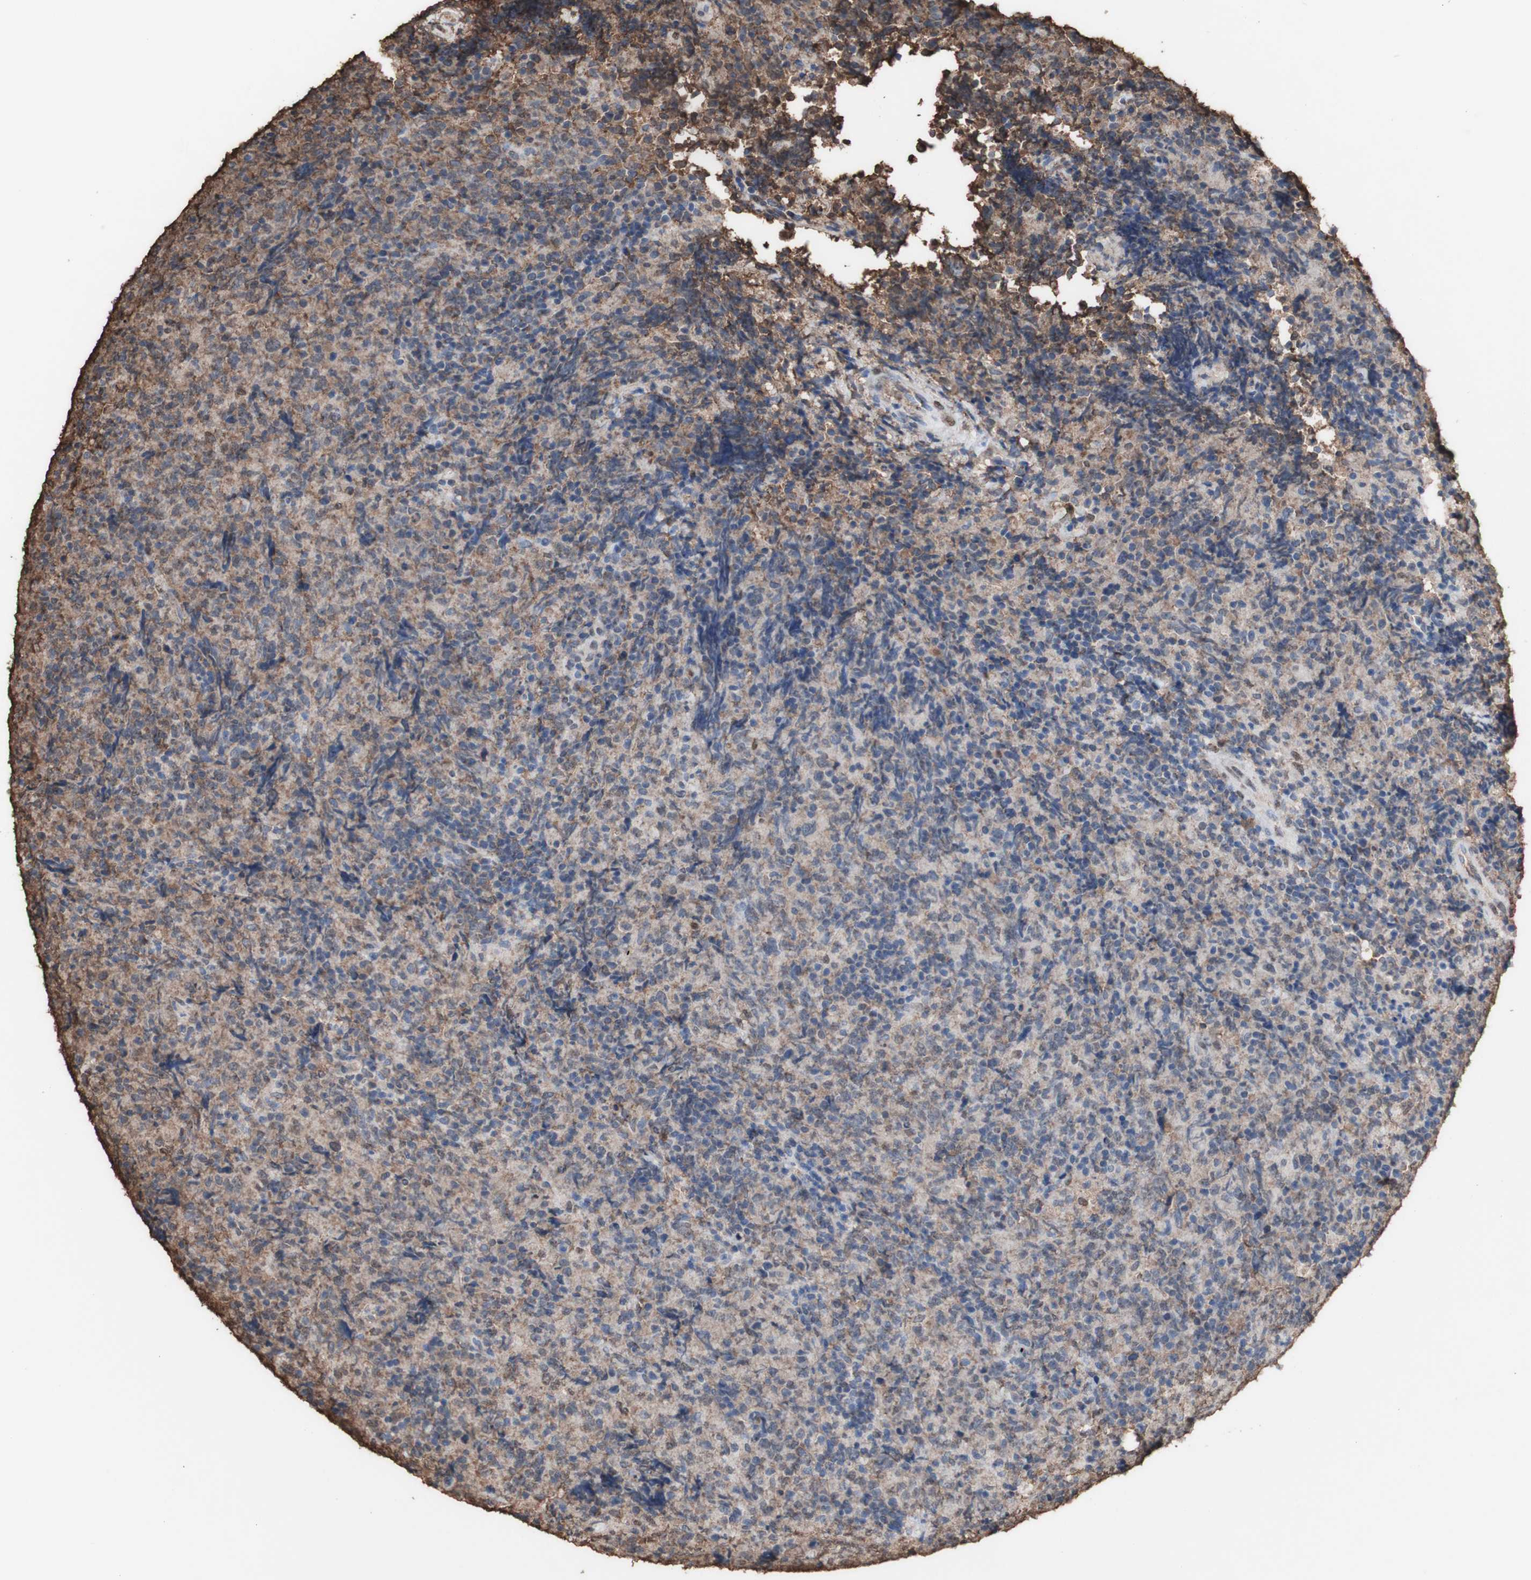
{"staining": {"intensity": "moderate", "quantity": ">75%", "location": "cytoplasmic/membranous"}, "tissue": "lymphoma", "cell_type": "Tumor cells", "image_type": "cancer", "snomed": [{"axis": "morphology", "description": "Malignant lymphoma, non-Hodgkin's type, High grade"}, {"axis": "topography", "description": "Tonsil"}], "caption": "Immunohistochemical staining of malignant lymphoma, non-Hodgkin's type (high-grade) displays medium levels of moderate cytoplasmic/membranous protein expression in approximately >75% of tumor cells. The protein of interest is stained brown, and the nuclei are stained in blue (DAB (3,3'-diaminobenzidine) IHC with brightfield microscopy, high magnification).", "gene": "PIDD1", "patient": {"sex": "female", "age": 36}}